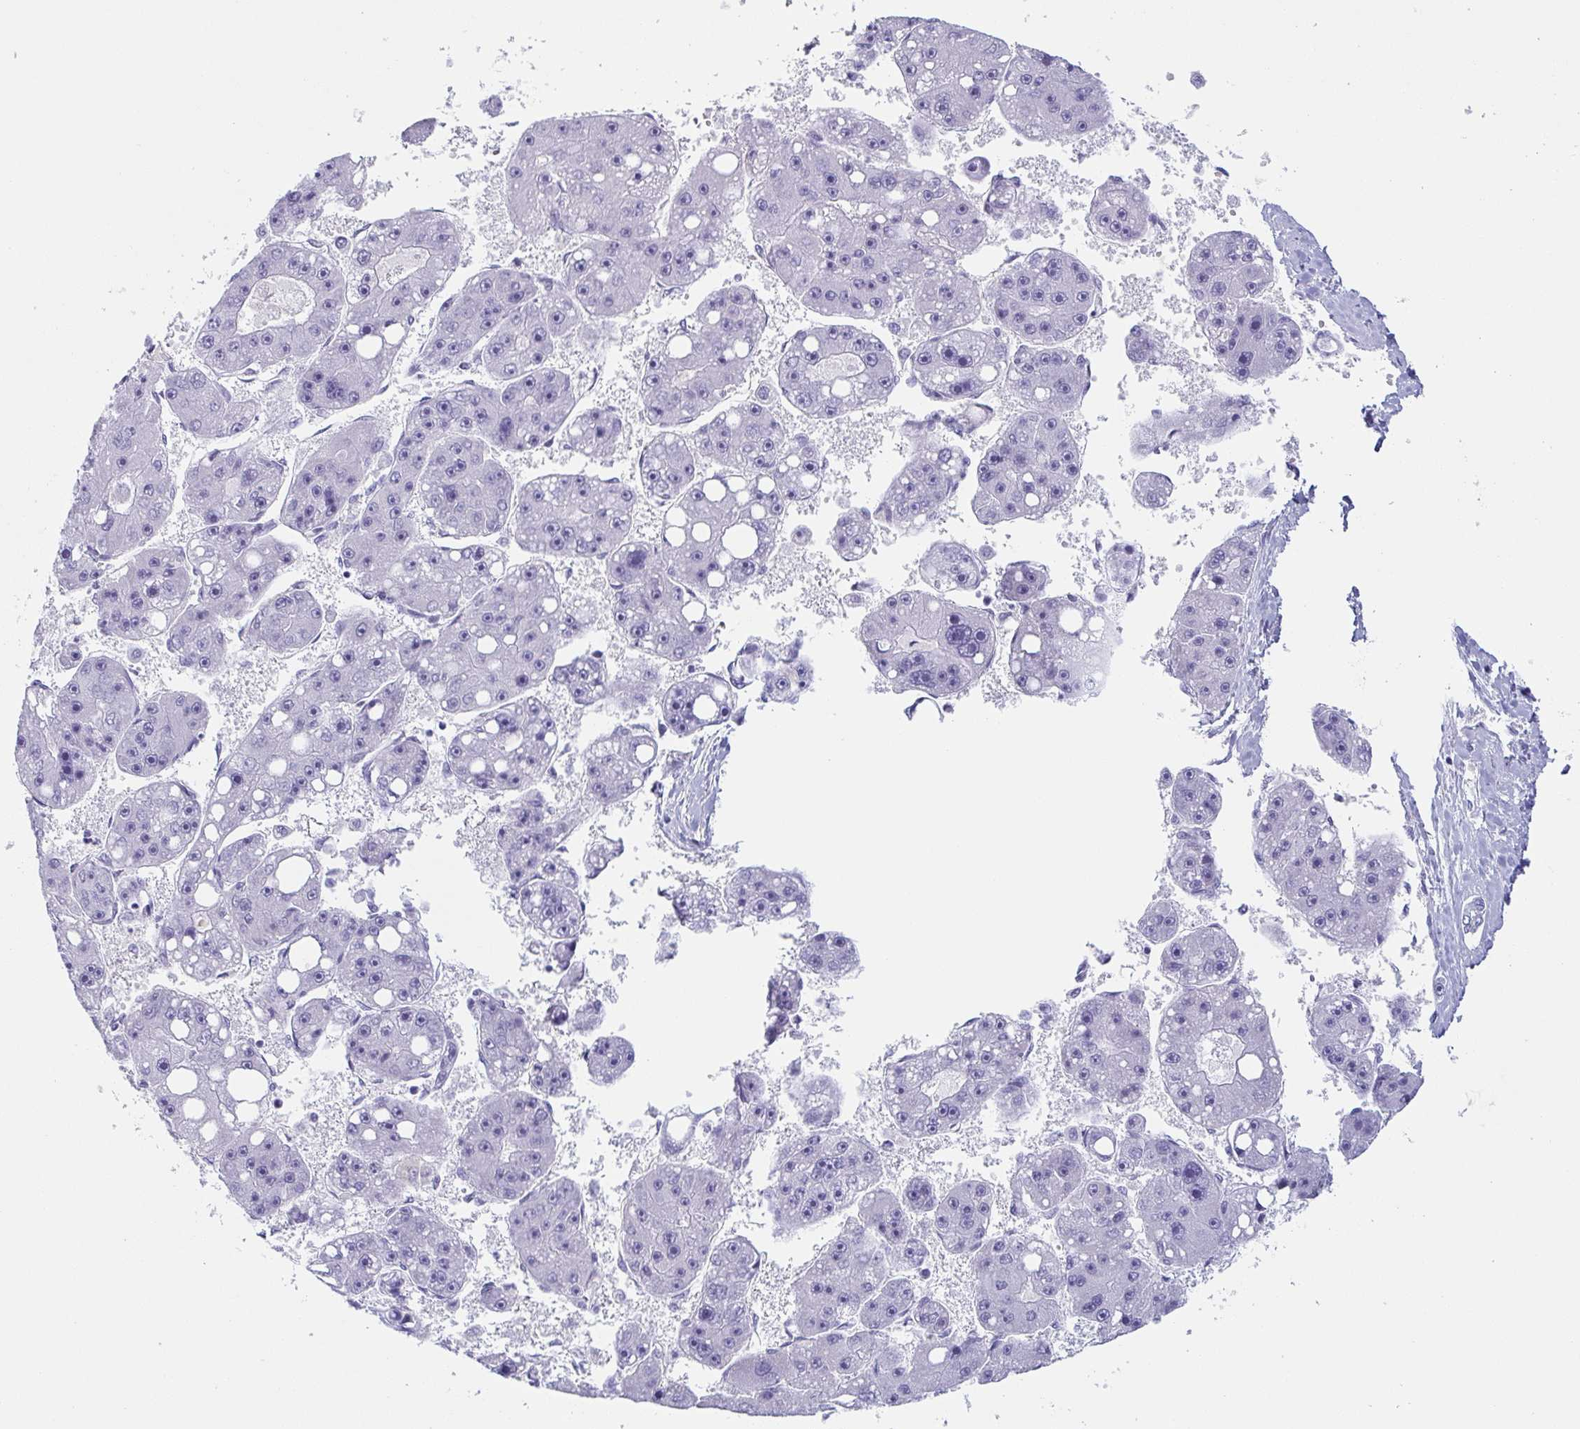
{"staining": {"intensity": "negative", "quantity": "none", "location": "none"}, "tissue": "liver cancer", "cell_type": "Tumor cells", "image_type": "cancer", "snomed": [{"axis": "morphology", "description": "Carcinoma, Hepatocellular, NOS"}, {"axis": "topography", "description": "Liver"}], "caption": "An immunohistochemistry micrograph of liver cancer is shown. There is no staining in tumor cells of liver cancer.", "gene": "PRR27", "patient": {"sex": "female", "age": 61}}